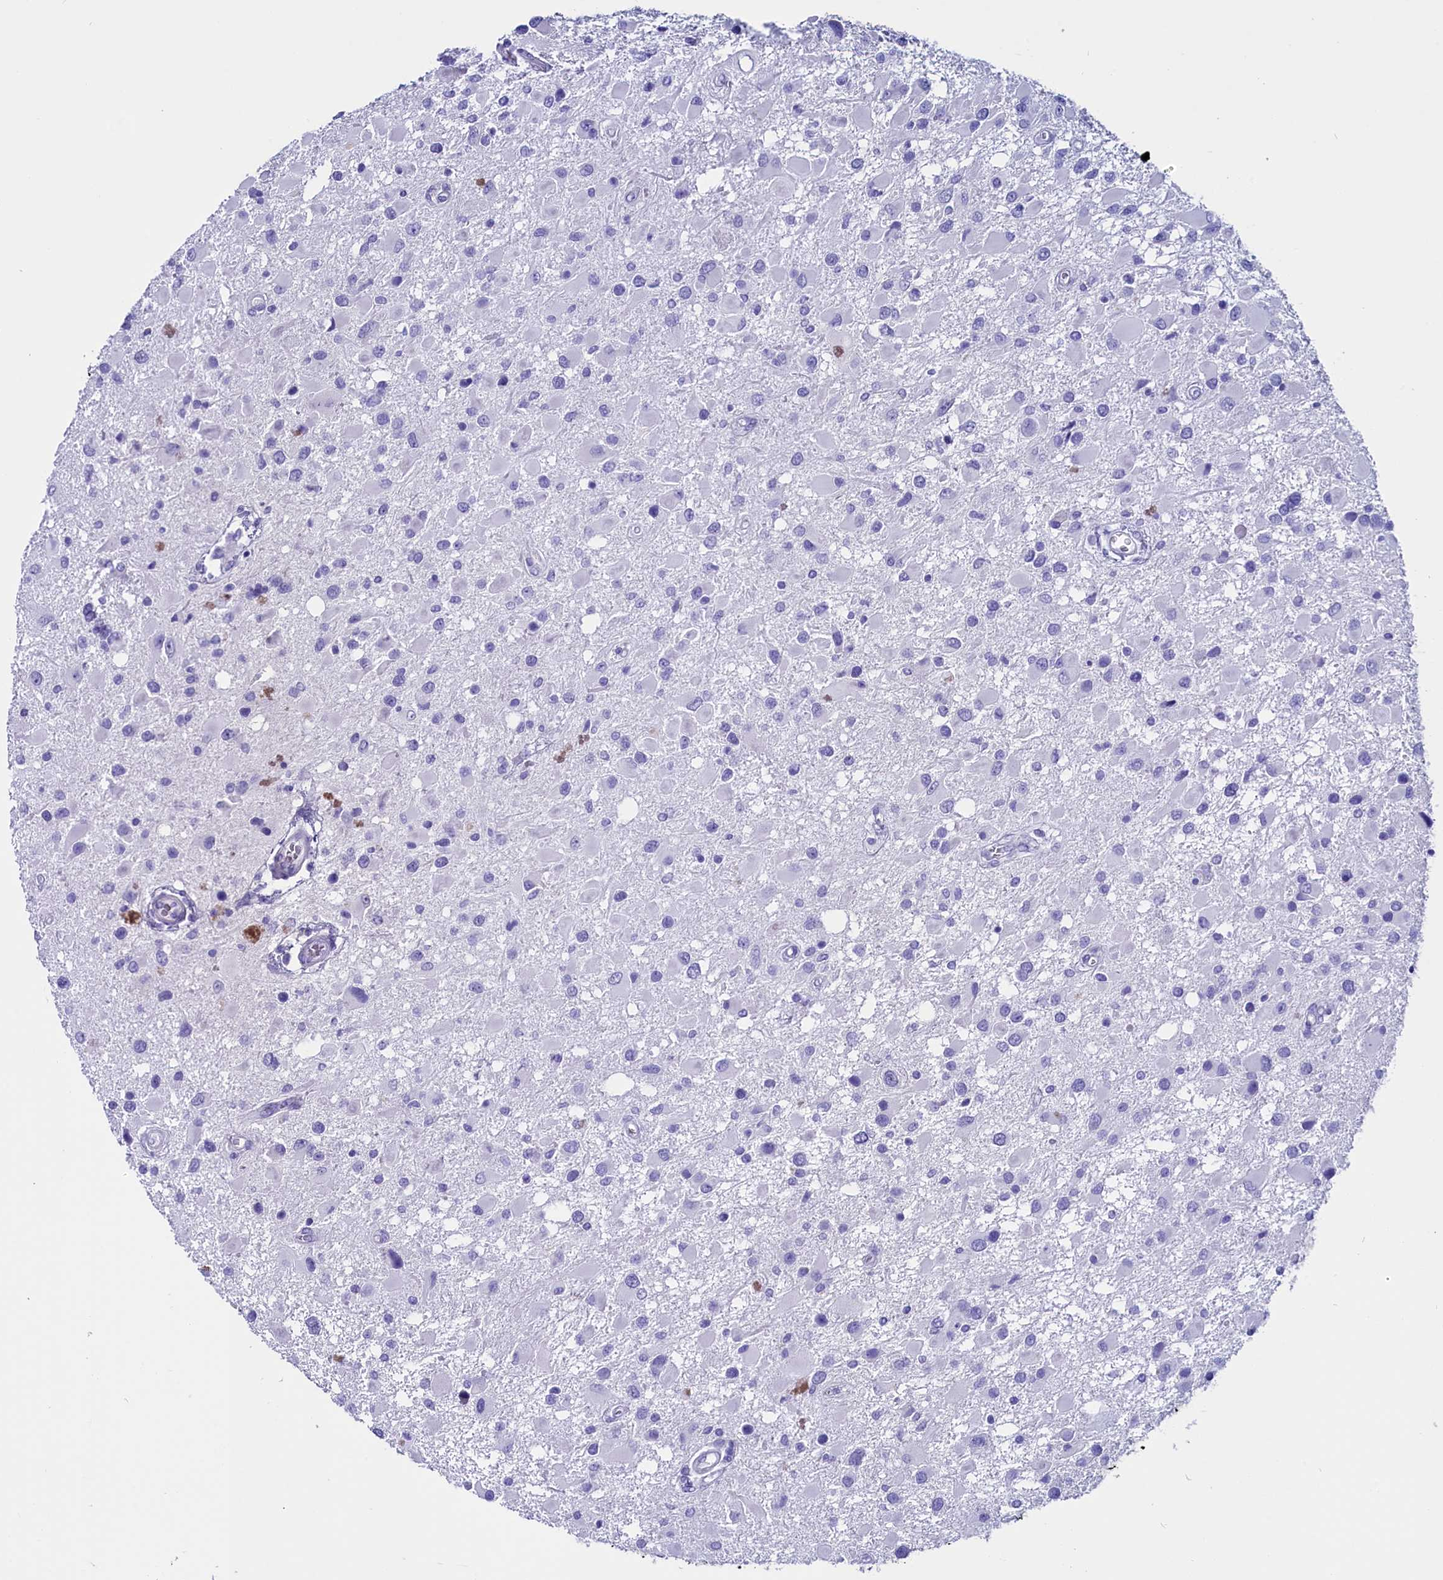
{"staining": {"intensity": "negative", "quantity": "none", "location": "none"}, "tissue": "glioma", "cell_type": "Tumor cells", "image_type": "cancer", "snomed": [{"axis": "morphology", "description": "Glioma, malignant, High grade"}, {"axis": "topography", "description": "Brain"}], "caption": "Protein analysis of glioma reveals no significant staining in tumor cells.", "gene": "ANKRD29", "patient": {"sex": "male", "age": 53}}